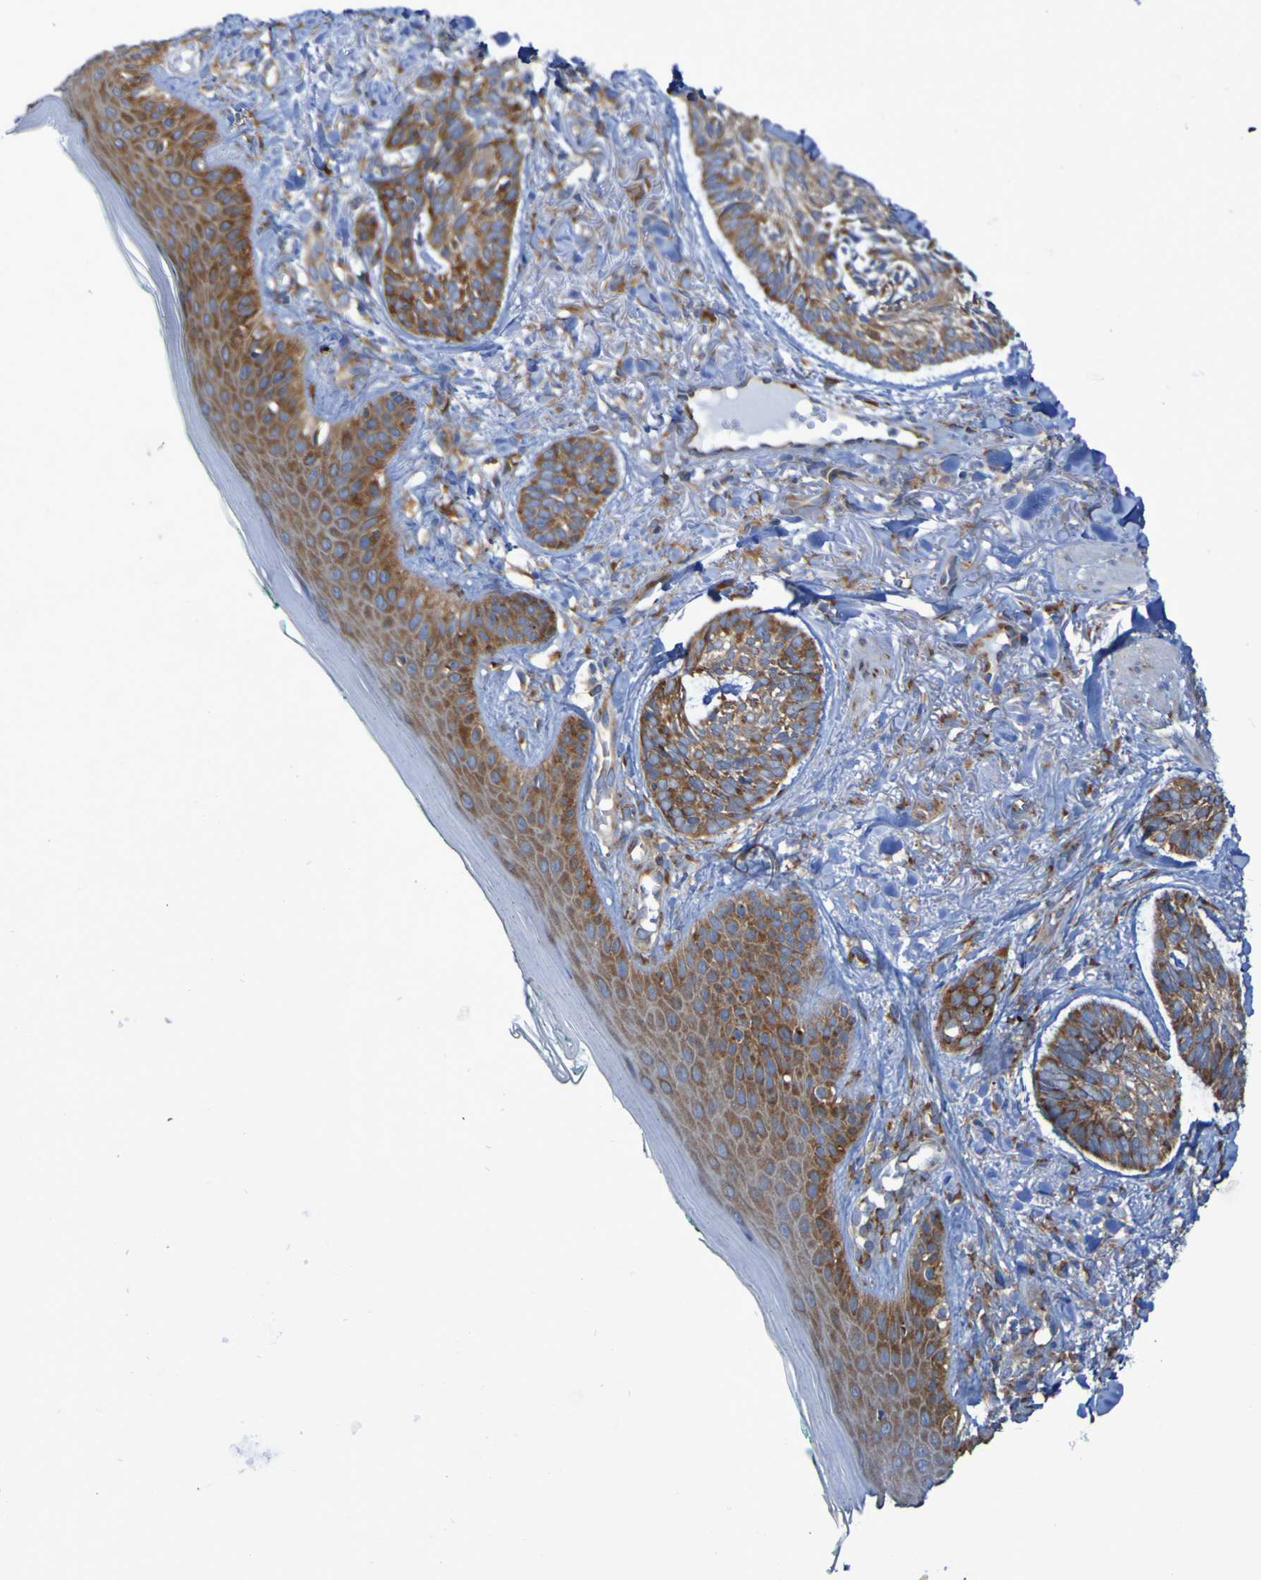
{"staining": {"intensity": "moderate", "quantity": ">75%", "location": "cytoplasmic/membranous"}, "tissue": "skin cancer", "cell_type": "Tumor cells", "image_type": "cancer", "snomed": [{"axis": "morphology", "description": "Basal cell carcinoma"}, {"axis": "topography", "description": "Skin"}], "caption": "This micrograph reveals skin basal cell carcinoma stained with immunohistochemistry to label a protein in brown. The cytoplasmic/membranous of tumor cells show moderate positivity for the protein. Nuclei are counter-stained blue.", "gene": "FKBP3", "patient": {"sex": "male", "age": 43}}